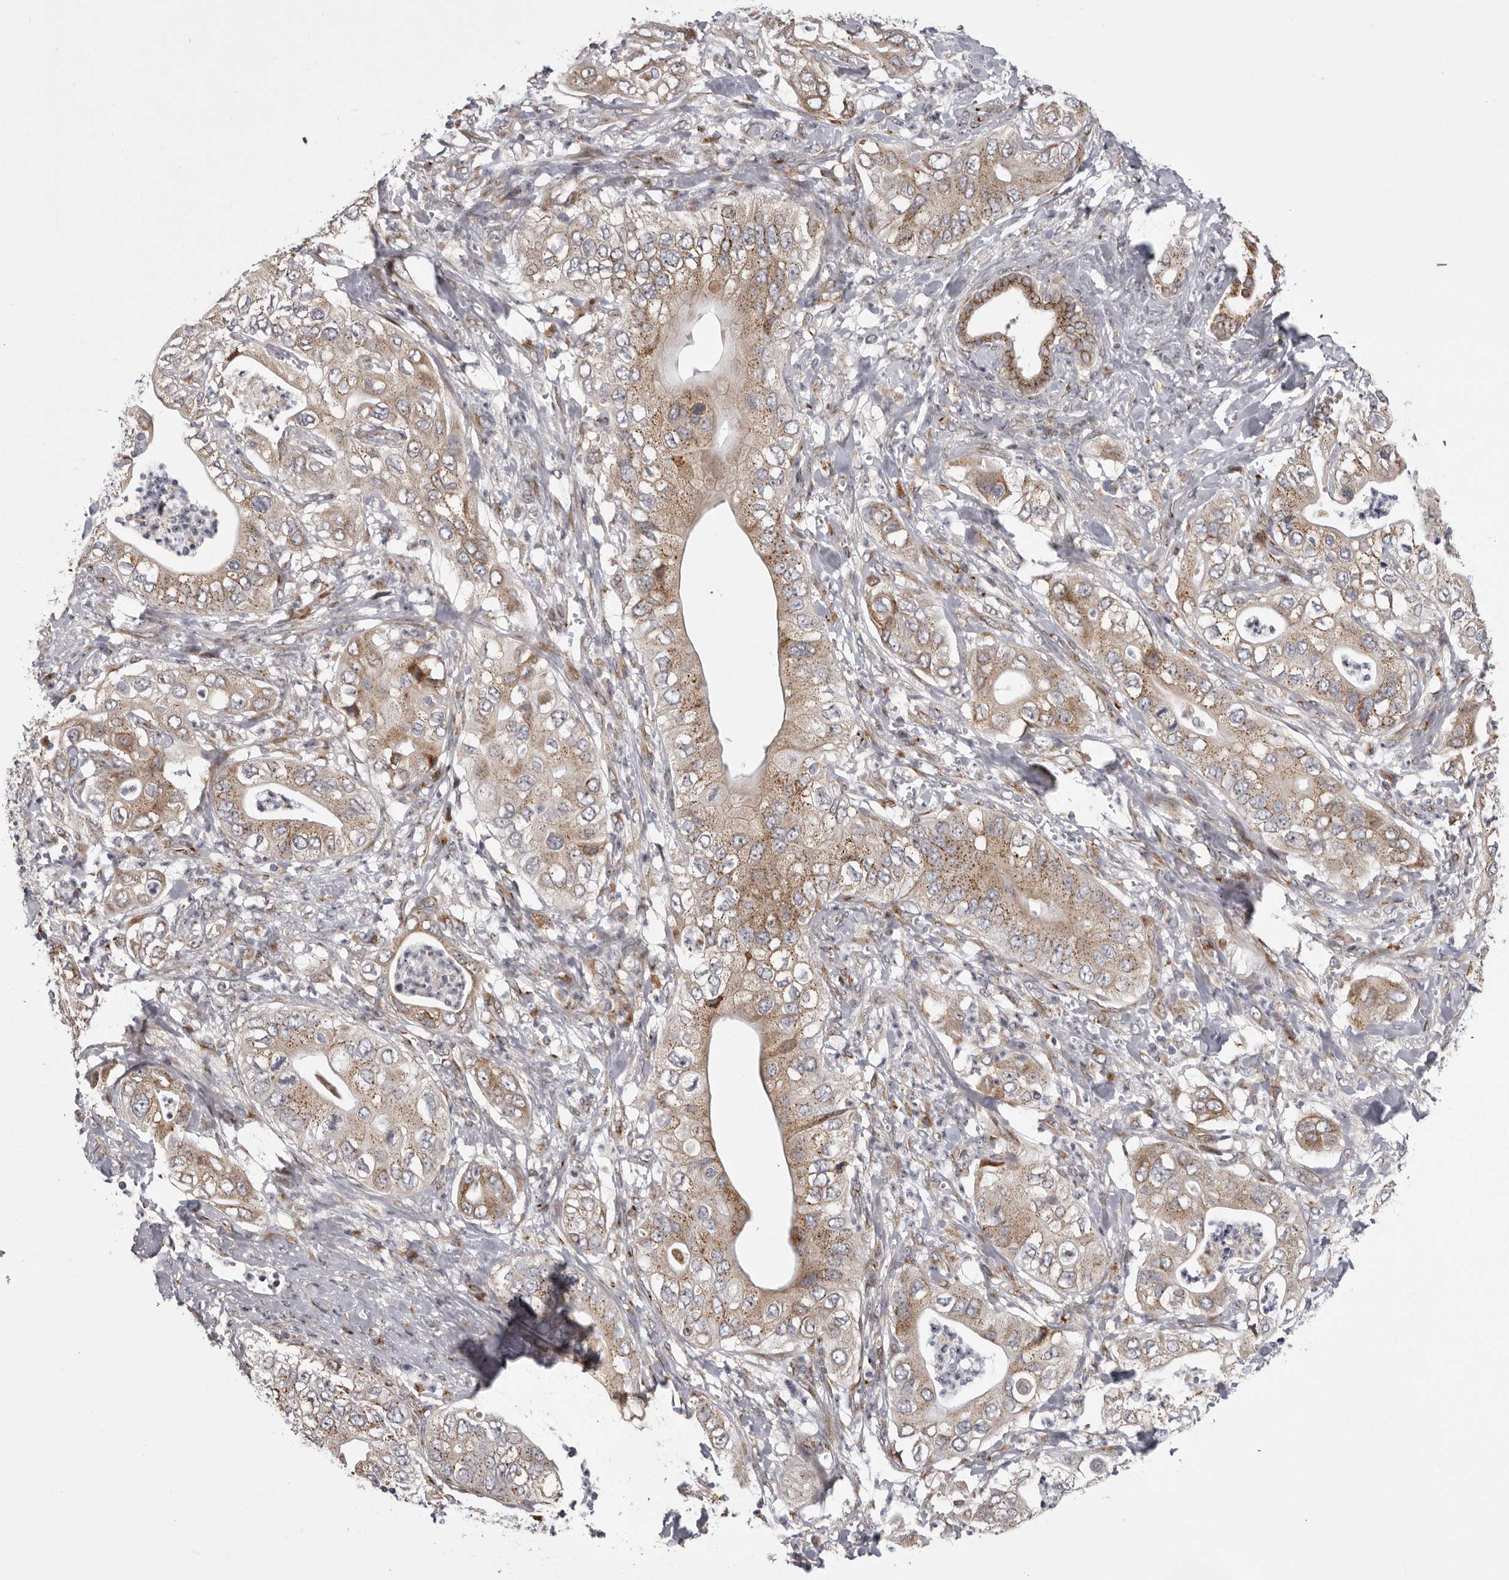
{"staining": {"intensity": "moderate", "quantity": ">75%", "location": "cytoplasmic/membranous"}, "tissue": "pancreatic cancer", "cell_type": "Tumor cells", "image_type": "cancer", "snomed": [{"axis": "morphology", "description": "Adenocarcinoma, NOS"}, {"axis": "topography", "description": "Pancreas"}], "caption": "Pancreatic cancer (adenocarcinoma) stained with IHC exhibits moderate cytoplasmic/membranous staining in approximately >75% of tumor cells.", "gene": "WDR47", "patient": {"sex": "female", "age": 78}}